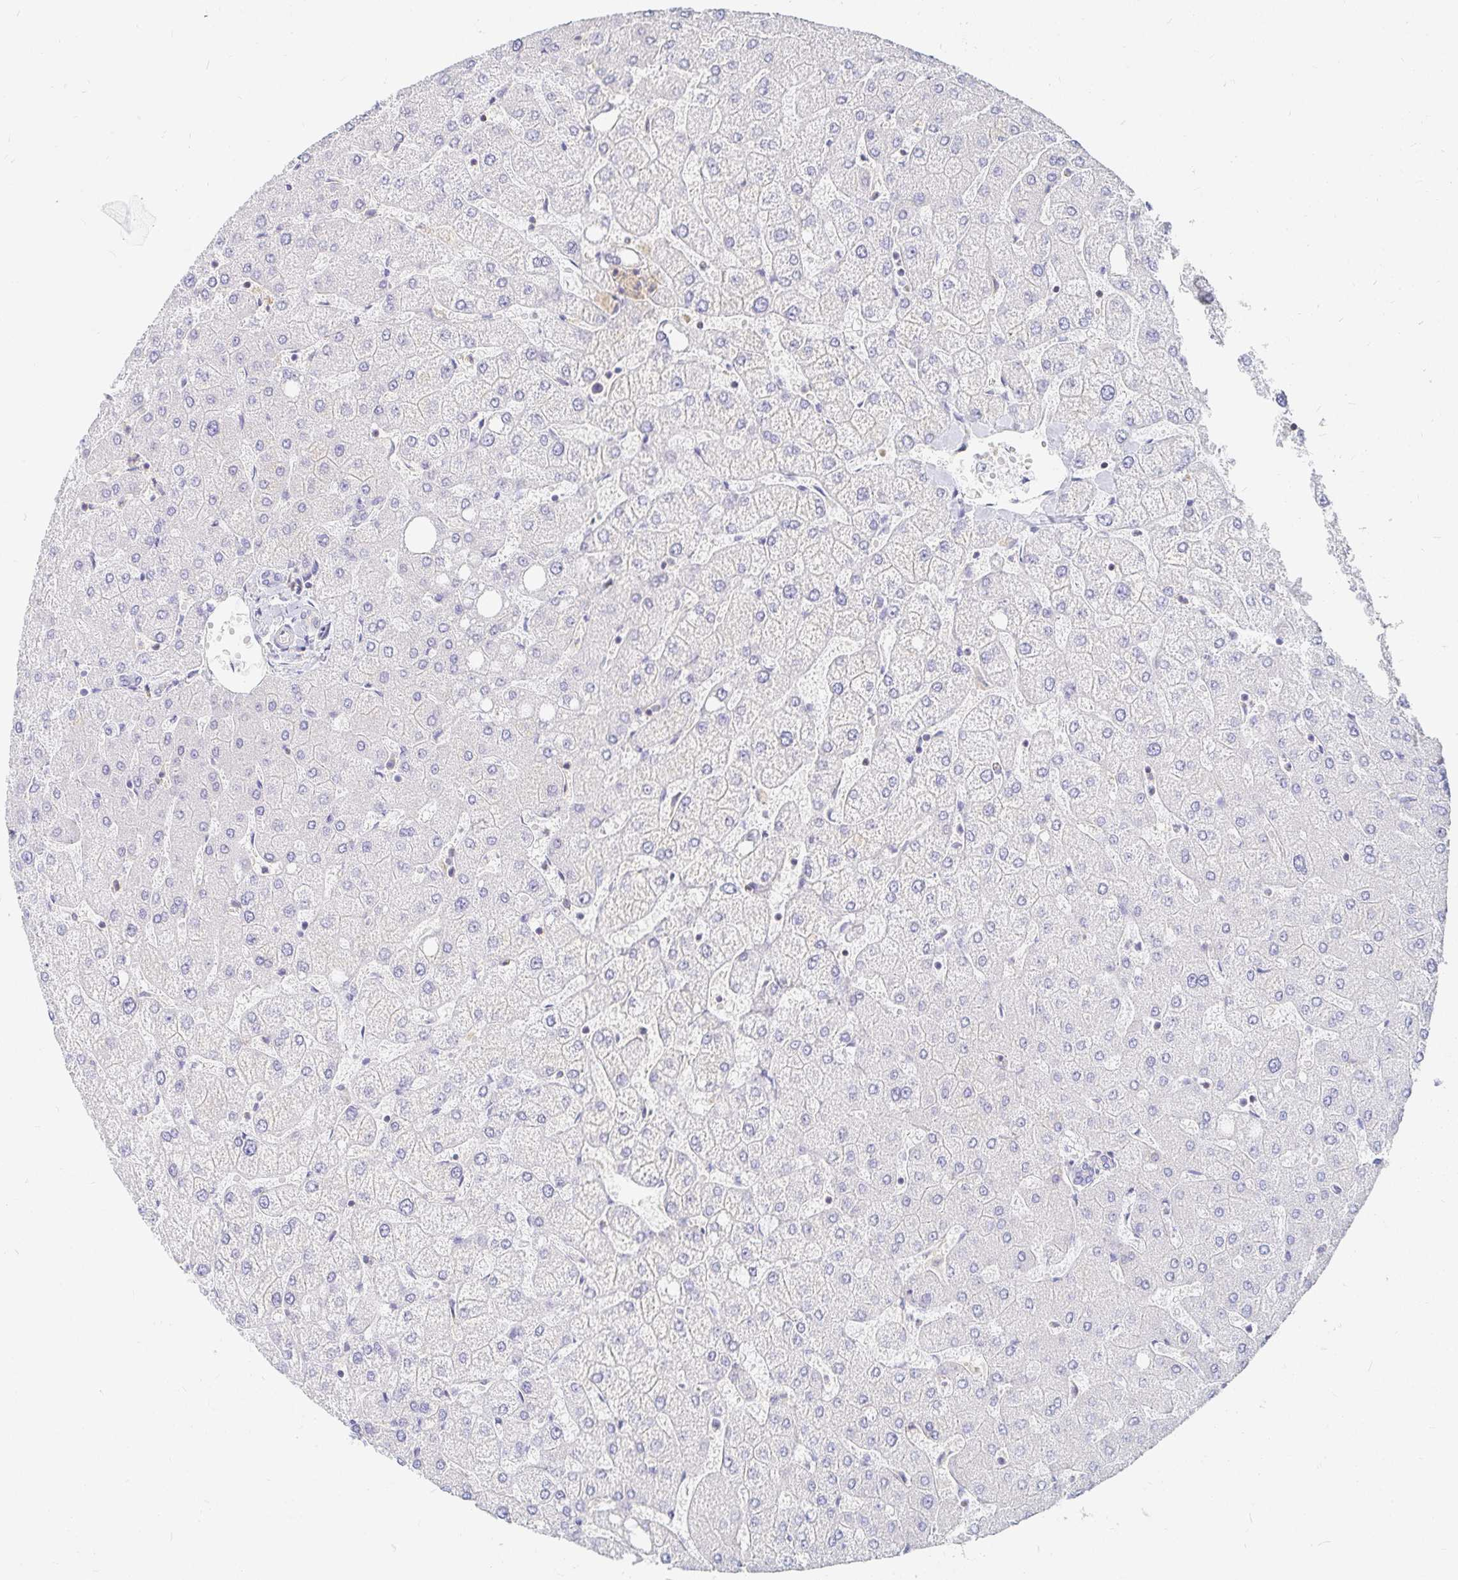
{"staining": {"intensity": "negative", "quantity": "none", "location": "none"}, "tissue": "liver", "cell_type": "Cholangiocytes", "image_type": "normal", "snomed": [{"axis": "morphology", "description": "Normal tissue, NOS"}, {"axis": "topography", "description": "Liver"}], "caption": "IHC photomicrograph of normal liver: liver stained with DAB shows no significant protein staining in cholangiocytes. (Immunohistochemistry, brightfield microscopy, high magnification).", "gene": "TSPAN19", "patient": {"sex": "female", "age": 54}}